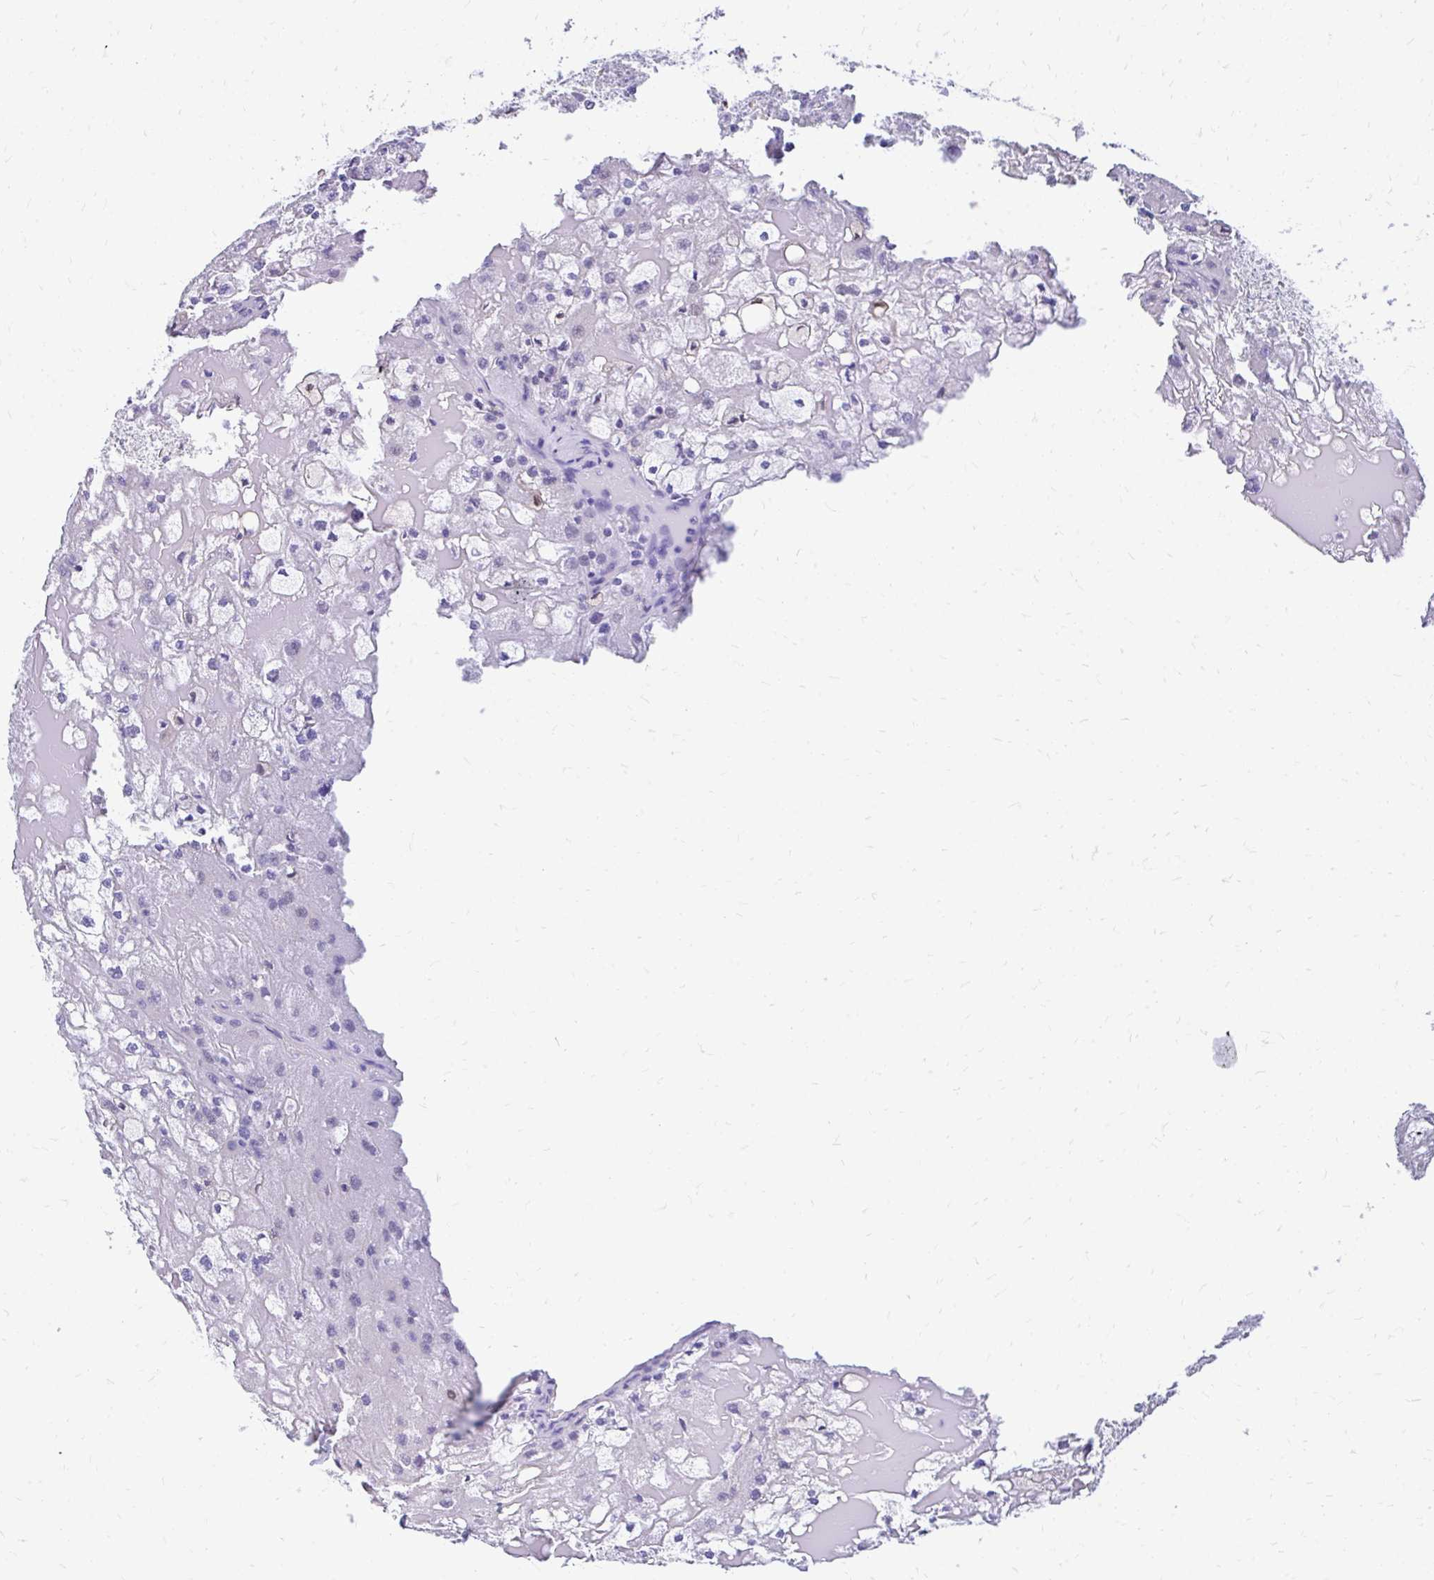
{"staining": {"intensity": "negative", "quantity": "none", "location": "none"}, "tissue": "renal cancer", "cell_type": "Tumor cells", "image_type": "cancer", "snomed": [{"axis": "morphology", "description": "Adenocarcinoma, NOS"}, {"axis": "topography", "description": "Kidney"}], "caption": "This micrograph is of renal cancer (adenocarcinoma) stained with IHC to label a protein in brown with the nuclei are counter-stained blue. There is no expression in tumor cells.", "gene": "GLB1L2", "patient": {"sex": "female", "age": 74}}